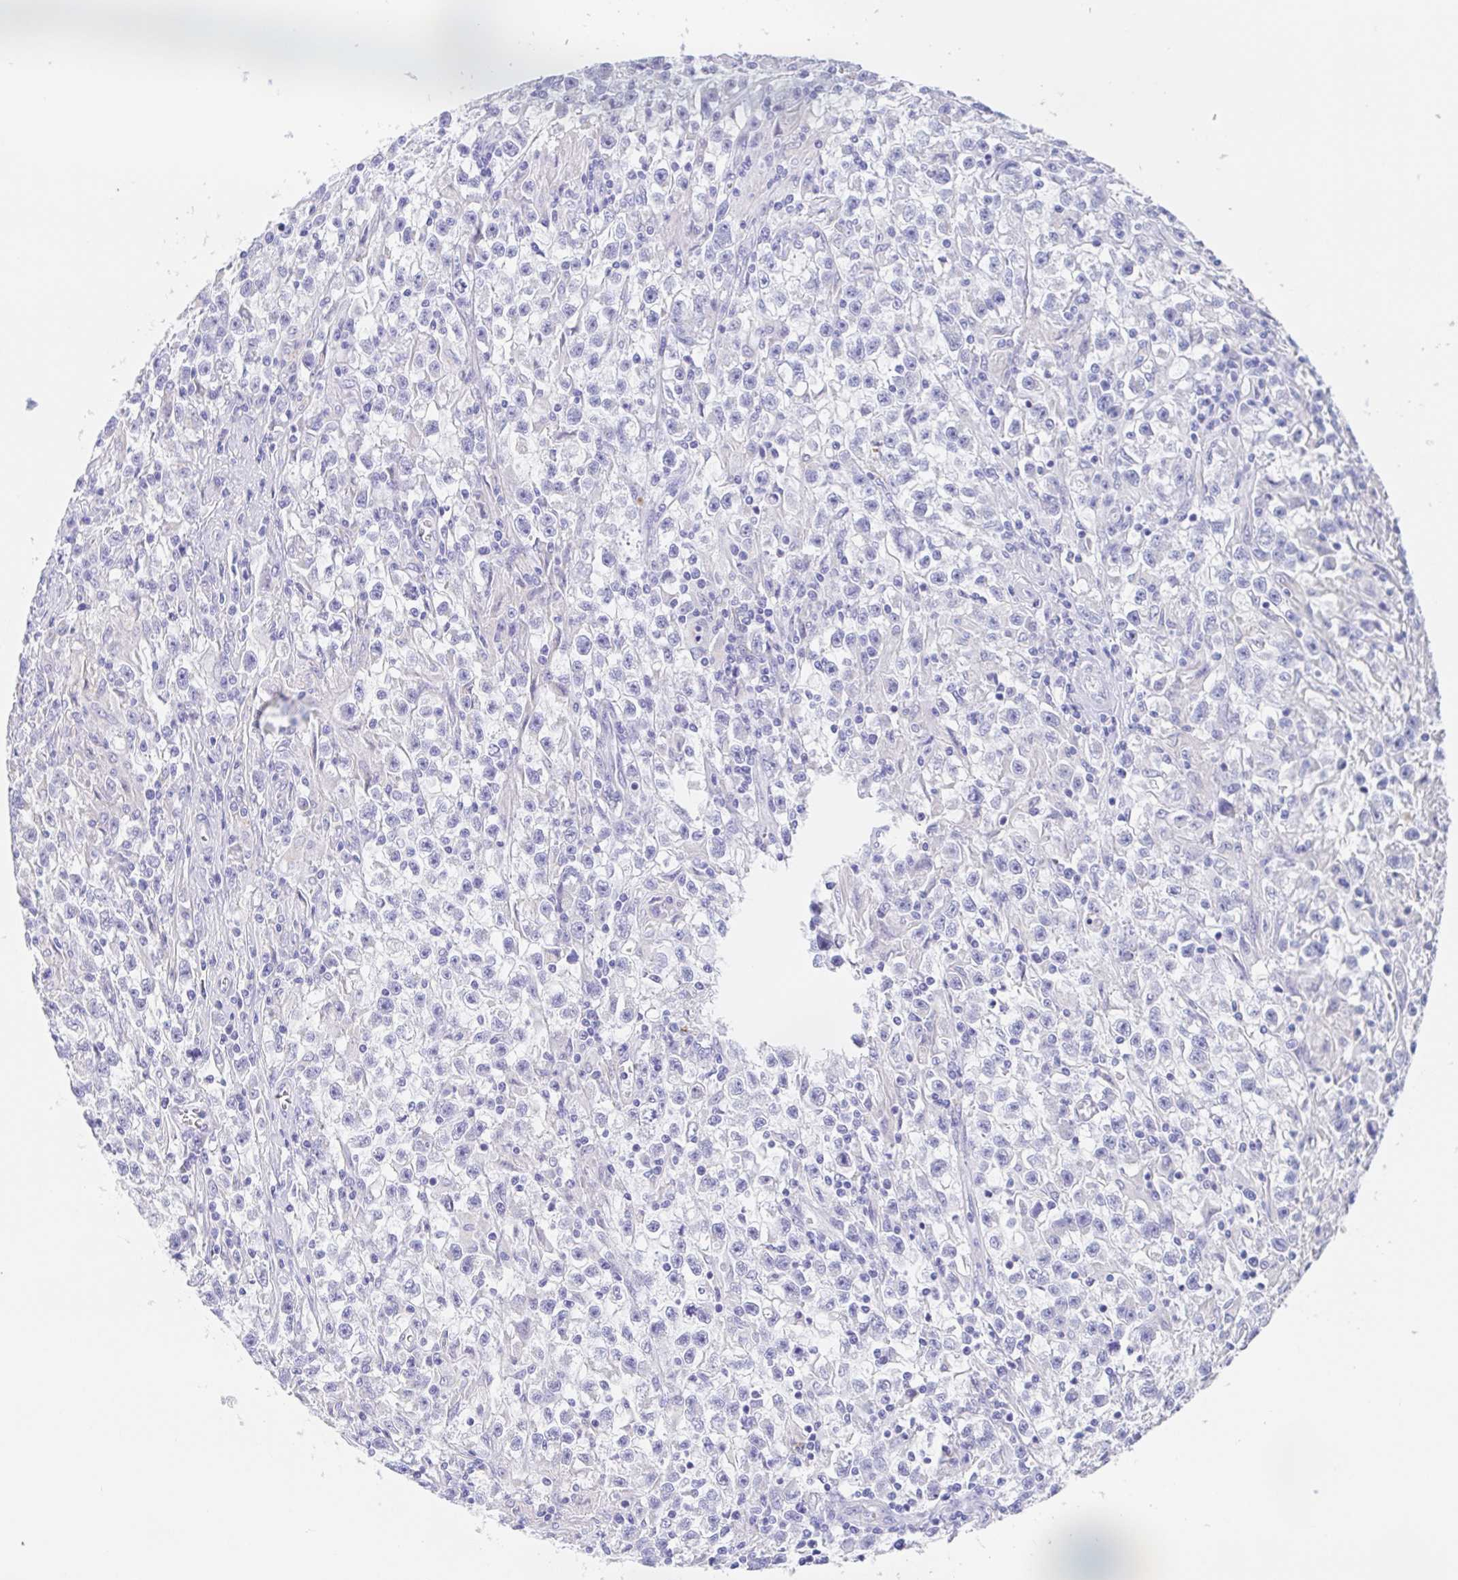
{"staining": {"intensity": "negative", "quantity": "none", "location": "none"}, "tissue": "testis cancer", "cell_type": "Tumor cells", "image_type": "cancer", "snomed": [{"axis": "morphology", "description": "Seminoma, NOS"}, {"axis": "topography", "description": "Testis"}], "caption": "DAB (3,3'-diaminobenzidine) immunohistochemical staining of seminoma (testis) reveals no significant expression in tumor cells.", "gene": "SCG3", "patient": {"sex": "male", "age": 31}}